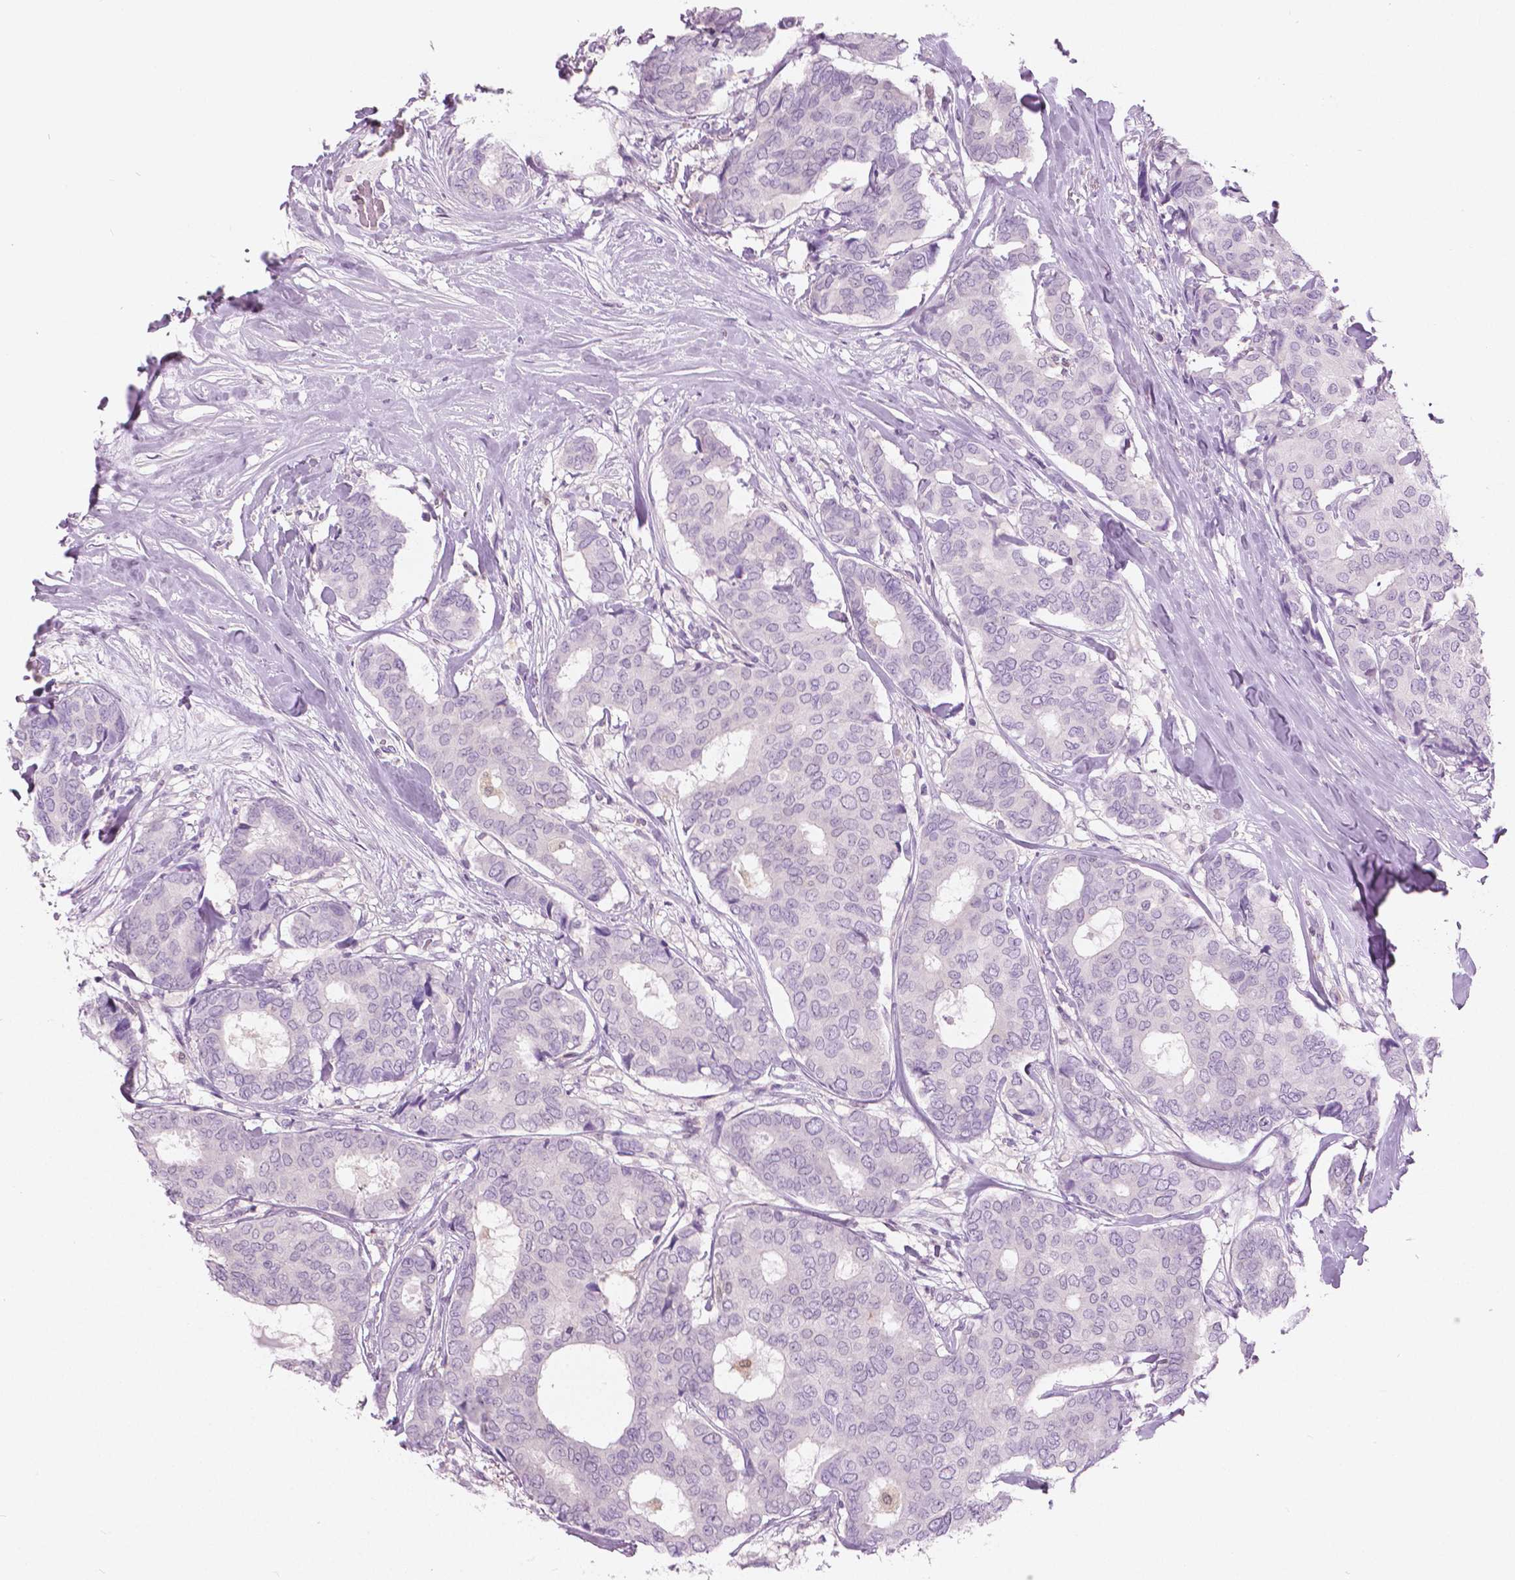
{"staining": {"intensity": "negative", "quantity": "none", "location": "none"}, "tissue": "breast cancer", "cell_type": "Tumor cells", "image_type": "cancer", "snomed": [{"axis": "morphology", "description": "Duct carcinoma"}, {"axis": "topography", "description": "Breast"}], "caption": "Immunohistochemical staining of human breast cancer shows no significant expression in tumor cells. (Immunohistochemistry, brightfield microscopy, high magnification).", "gene": "GALM", "patient": {"sex": "female", "age": 75}}